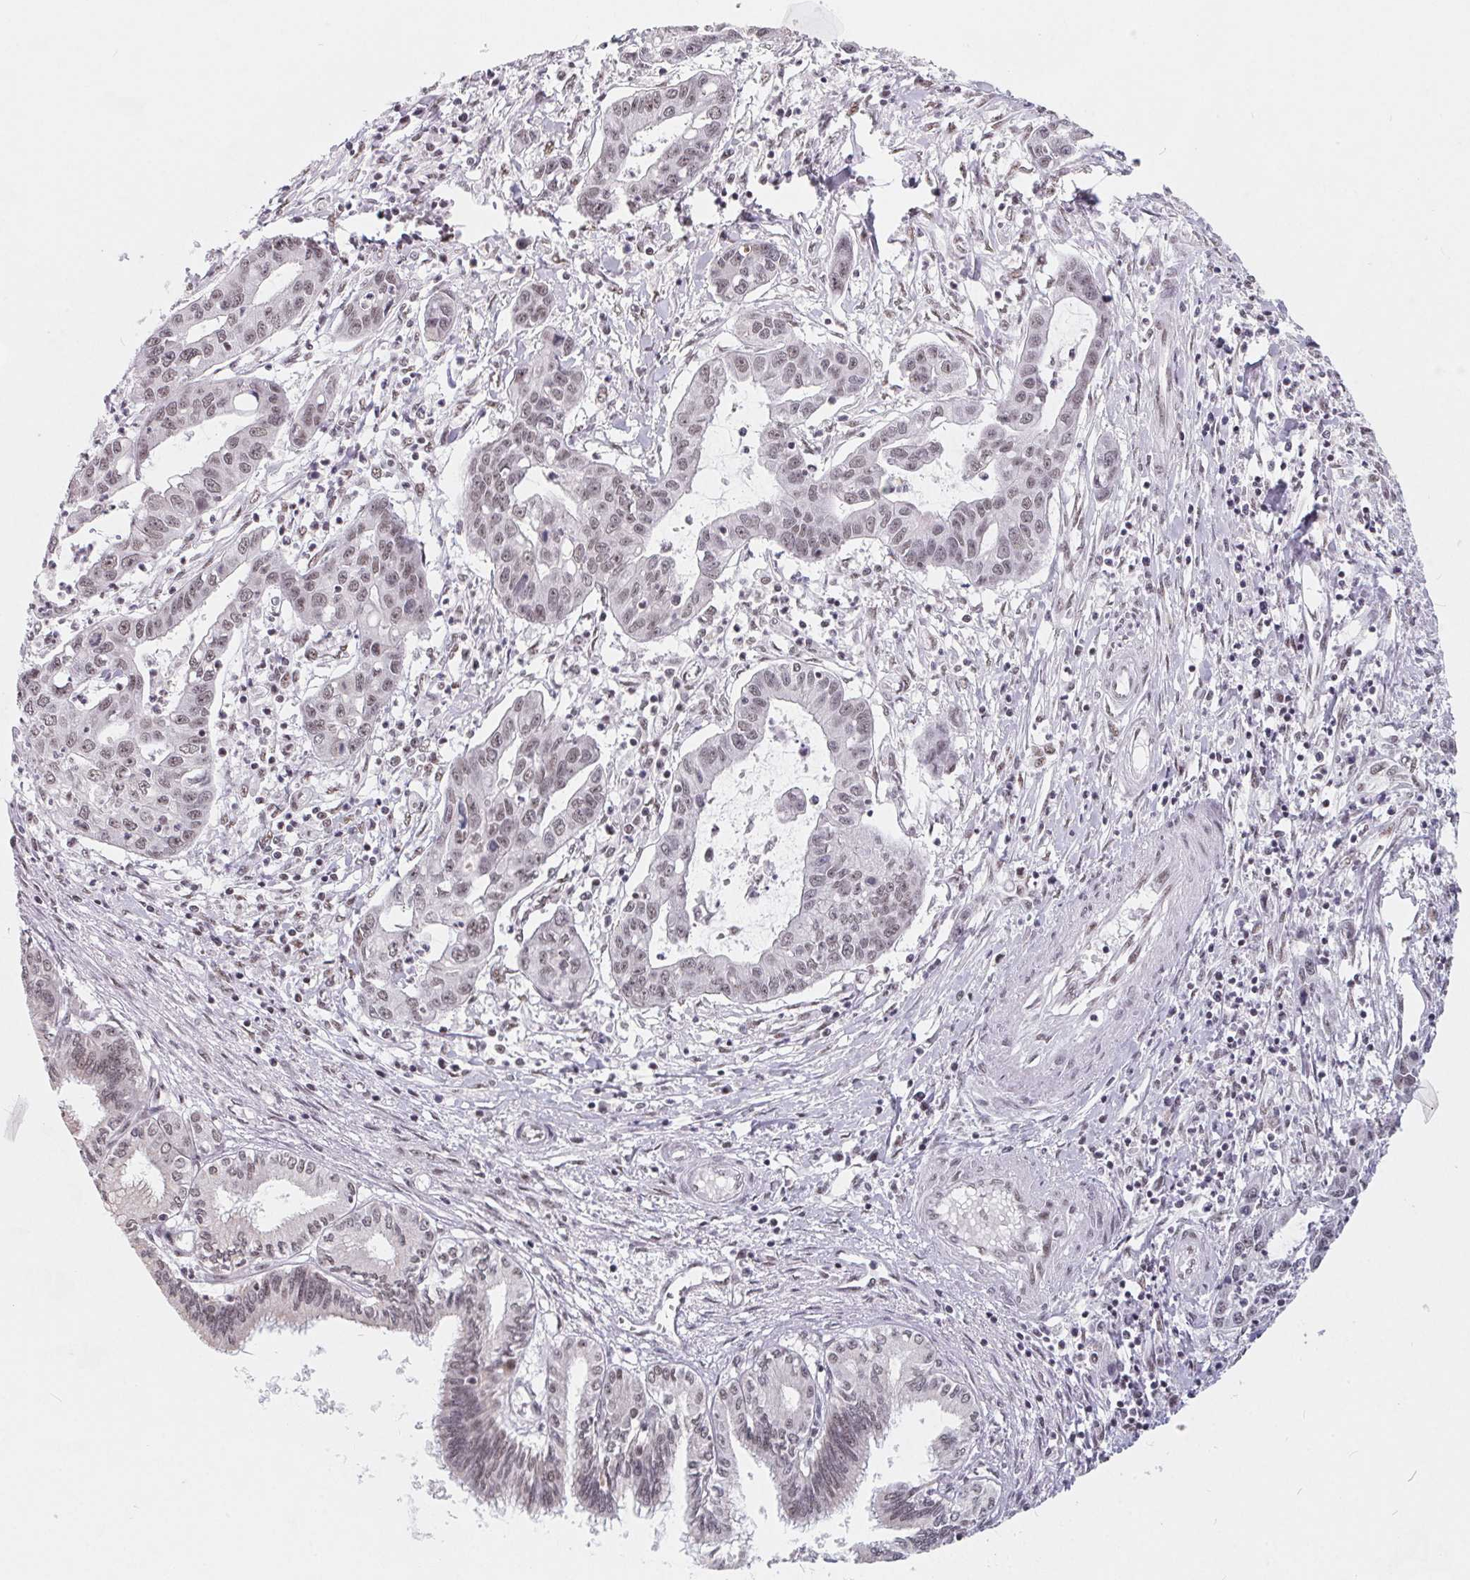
{"staining": {"intensity": "weak", "quantity": "<25%", "location": "nuclear"}, "tissue": "liver cancer", "cell_type": "Tumor cells", "image_type": "cancer", "snomed": [{"axis": "morphology", "description": "Cholangiocarcinoma"}, {"axis": "topography", "description": "Liver"}], "caption": "Liver cancer (cholangiocarcinoma) stained for a protein using immunohistochemistry (IHC) displays no staining tumor cells.", "gene": "TCERG1", "patient": {"sex": "male", "age": 58}}